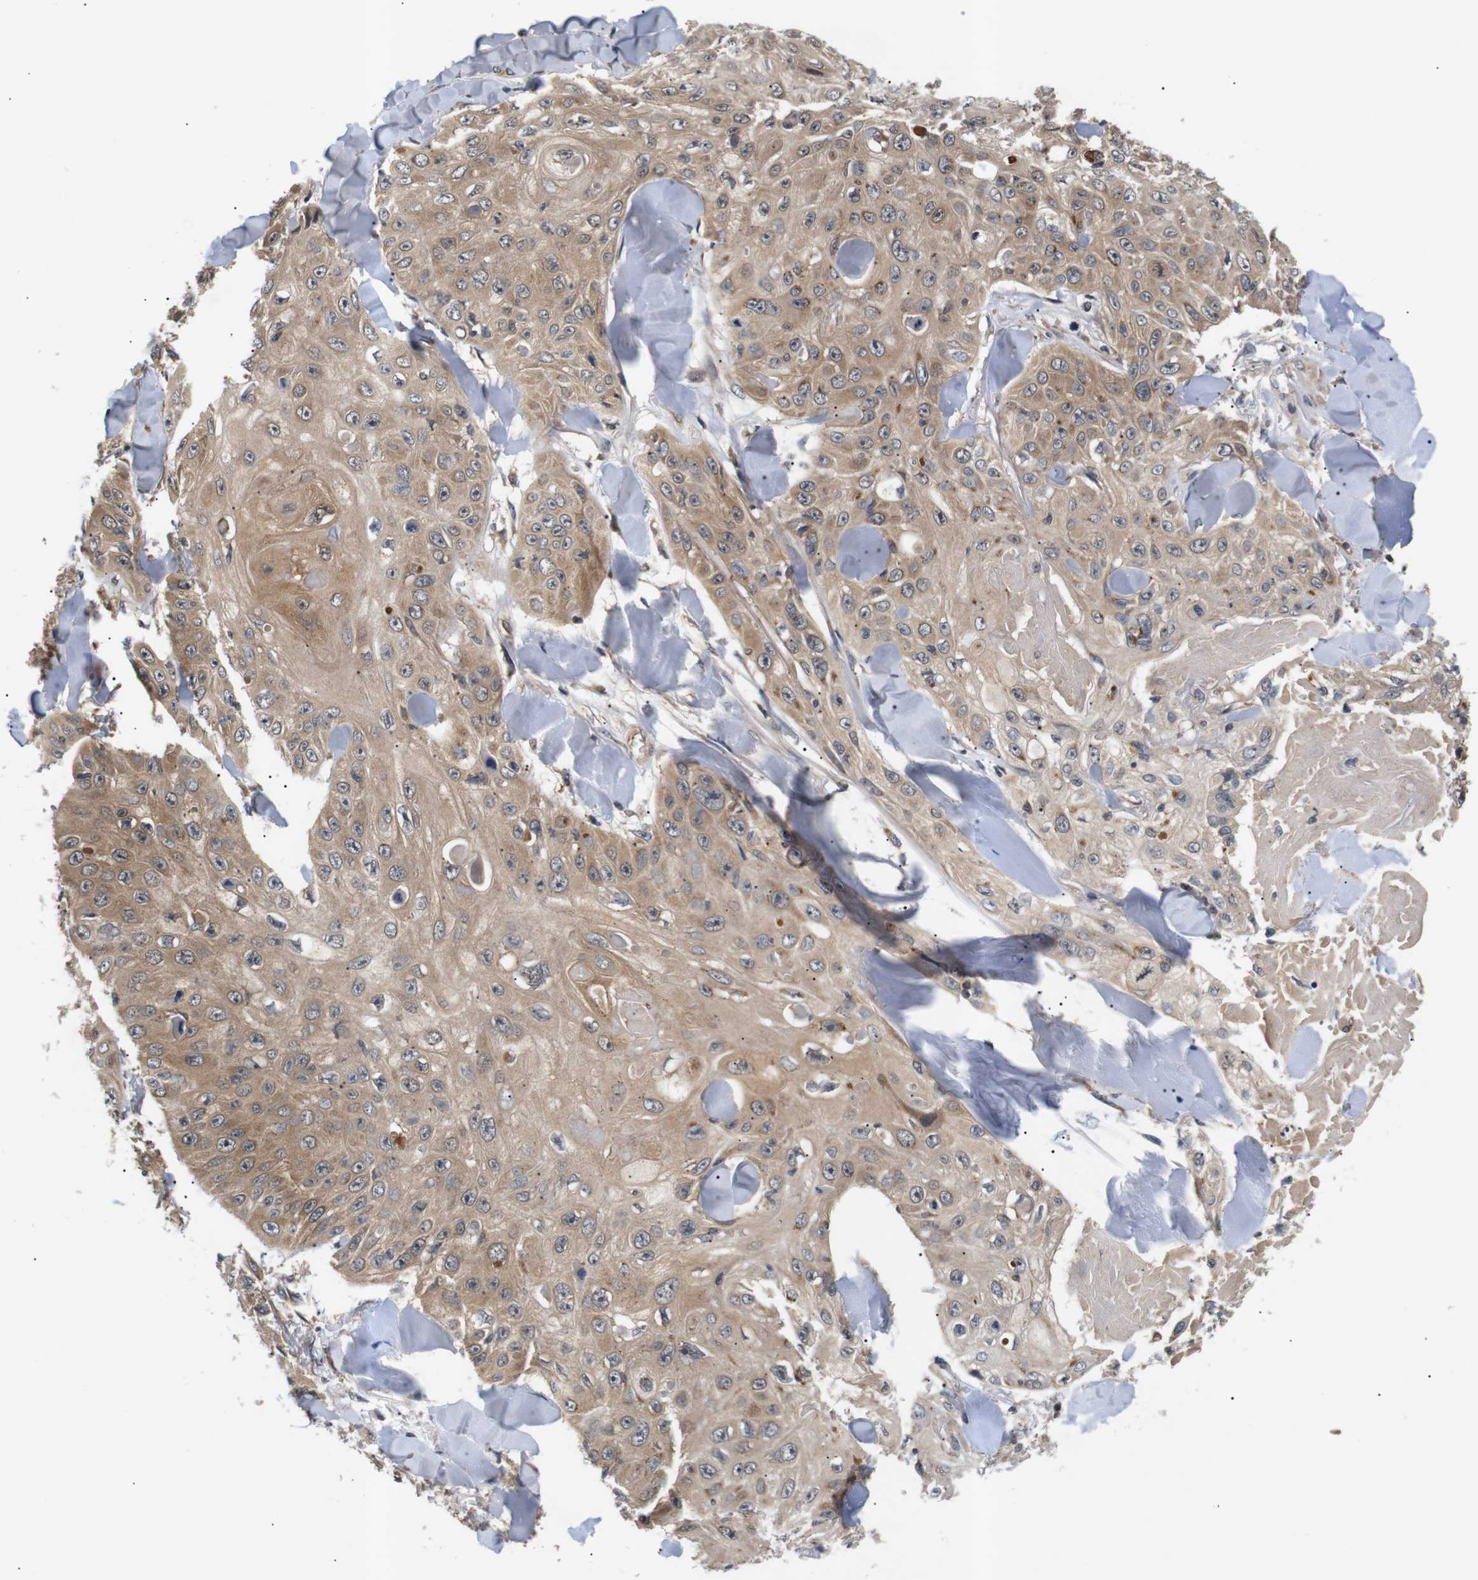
{"staining": {"intensity": "moderate", "quantity": ">75%", "location": "cytoplasmic/membranous"}, "tissue": "skin cancer", "cell_type": "Tumor cells", "image_type": "cancer", "snomed": [{"axis": "morphology", "description": "Squamous cell carcinoma, NOS"}, {"axis": "topography", "description": "Skin"}], "caption": "DAB immunohistochemical staining of human skin cancer exhibits moderate cytoplasmic/membranous protein expression in about >75% of tumor cells.", "gene": "RIPK1", "patient": {"sex": "male", "age": 86}}